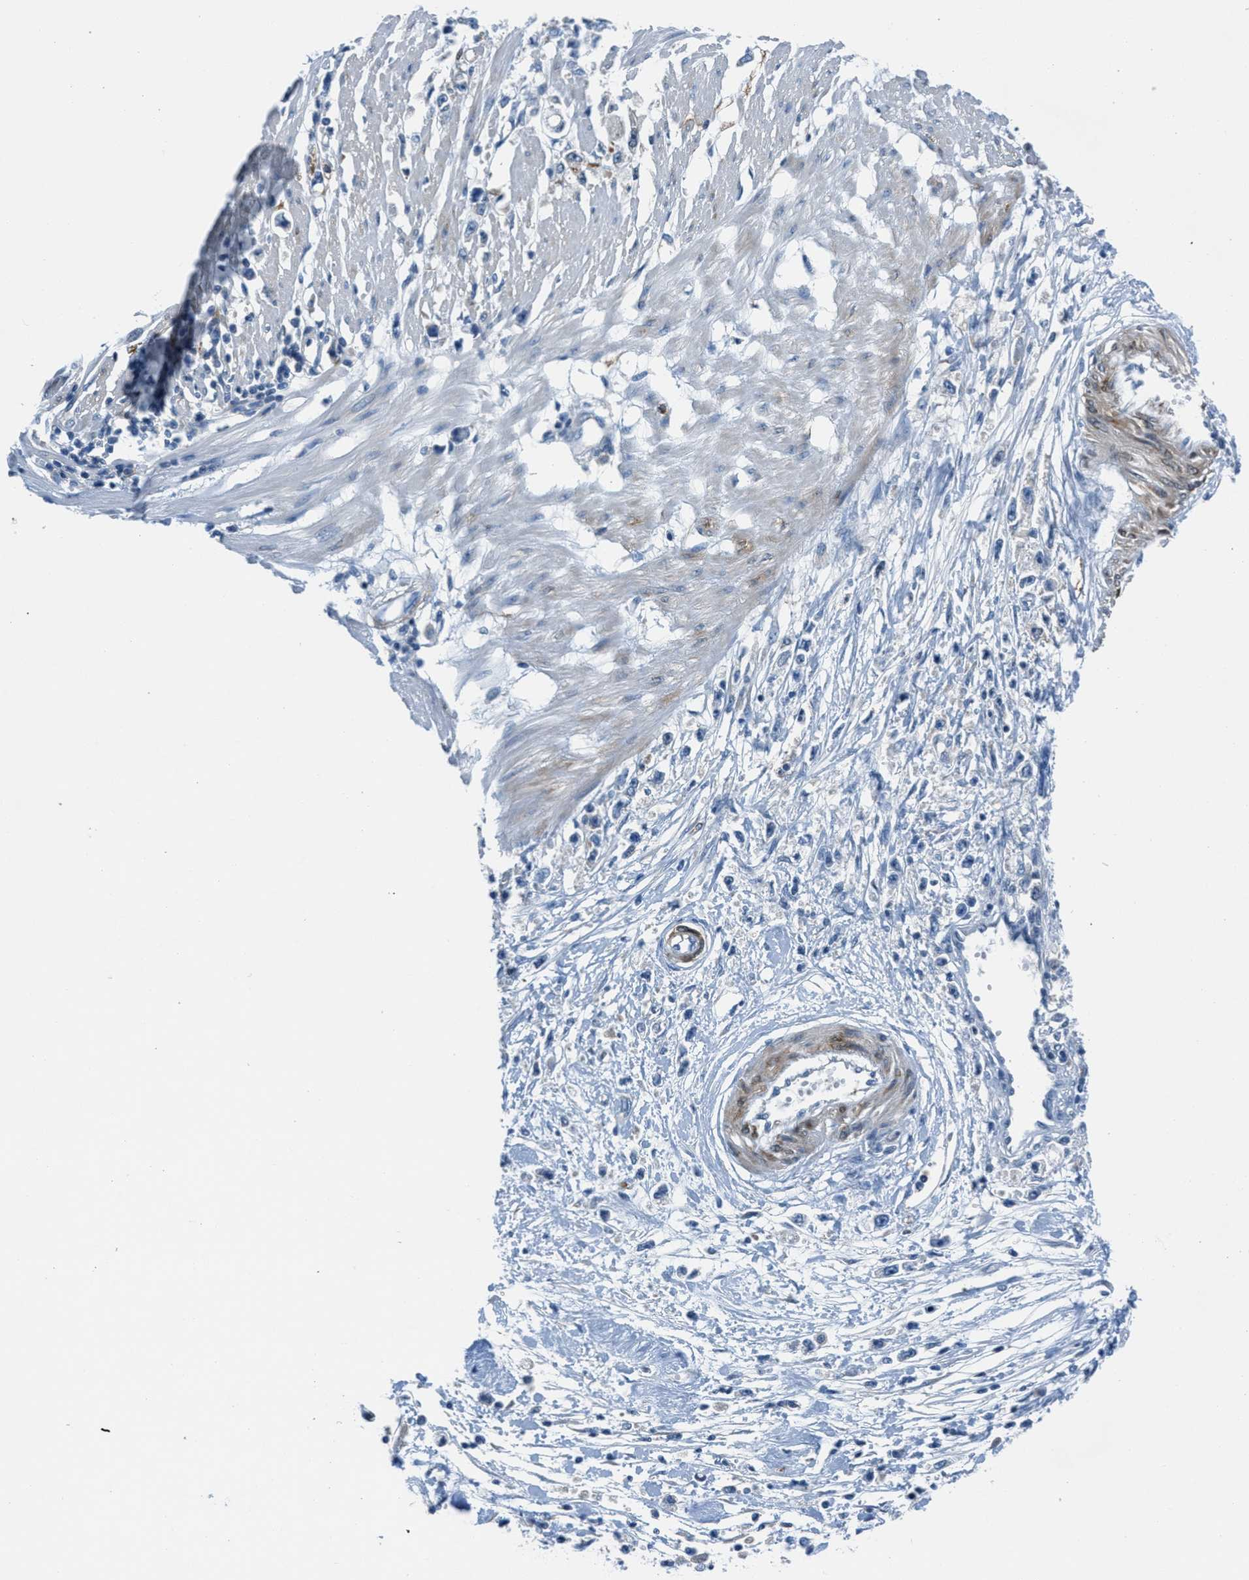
{"staining": {"intensity": "negative", "quantity": "none", "location": "none"}, "tissue": "stomach cancer", "cell_type": "Tumor cells", "image_type": "cancer", "snomed": [{"axis": "morphology", "description": "Adenocarcinoma, NOS"}, {"axis": "topography", "description": "Stomach"}], "caption": "High power microscopy histopathology image of an immunohistochemistry (IHC) micrograph of stomach adenocarcinoma, revealing no significant staining in tumor cells.", "gene": "MAPRE2", "patient": {"sex": "female", "age": 59}}